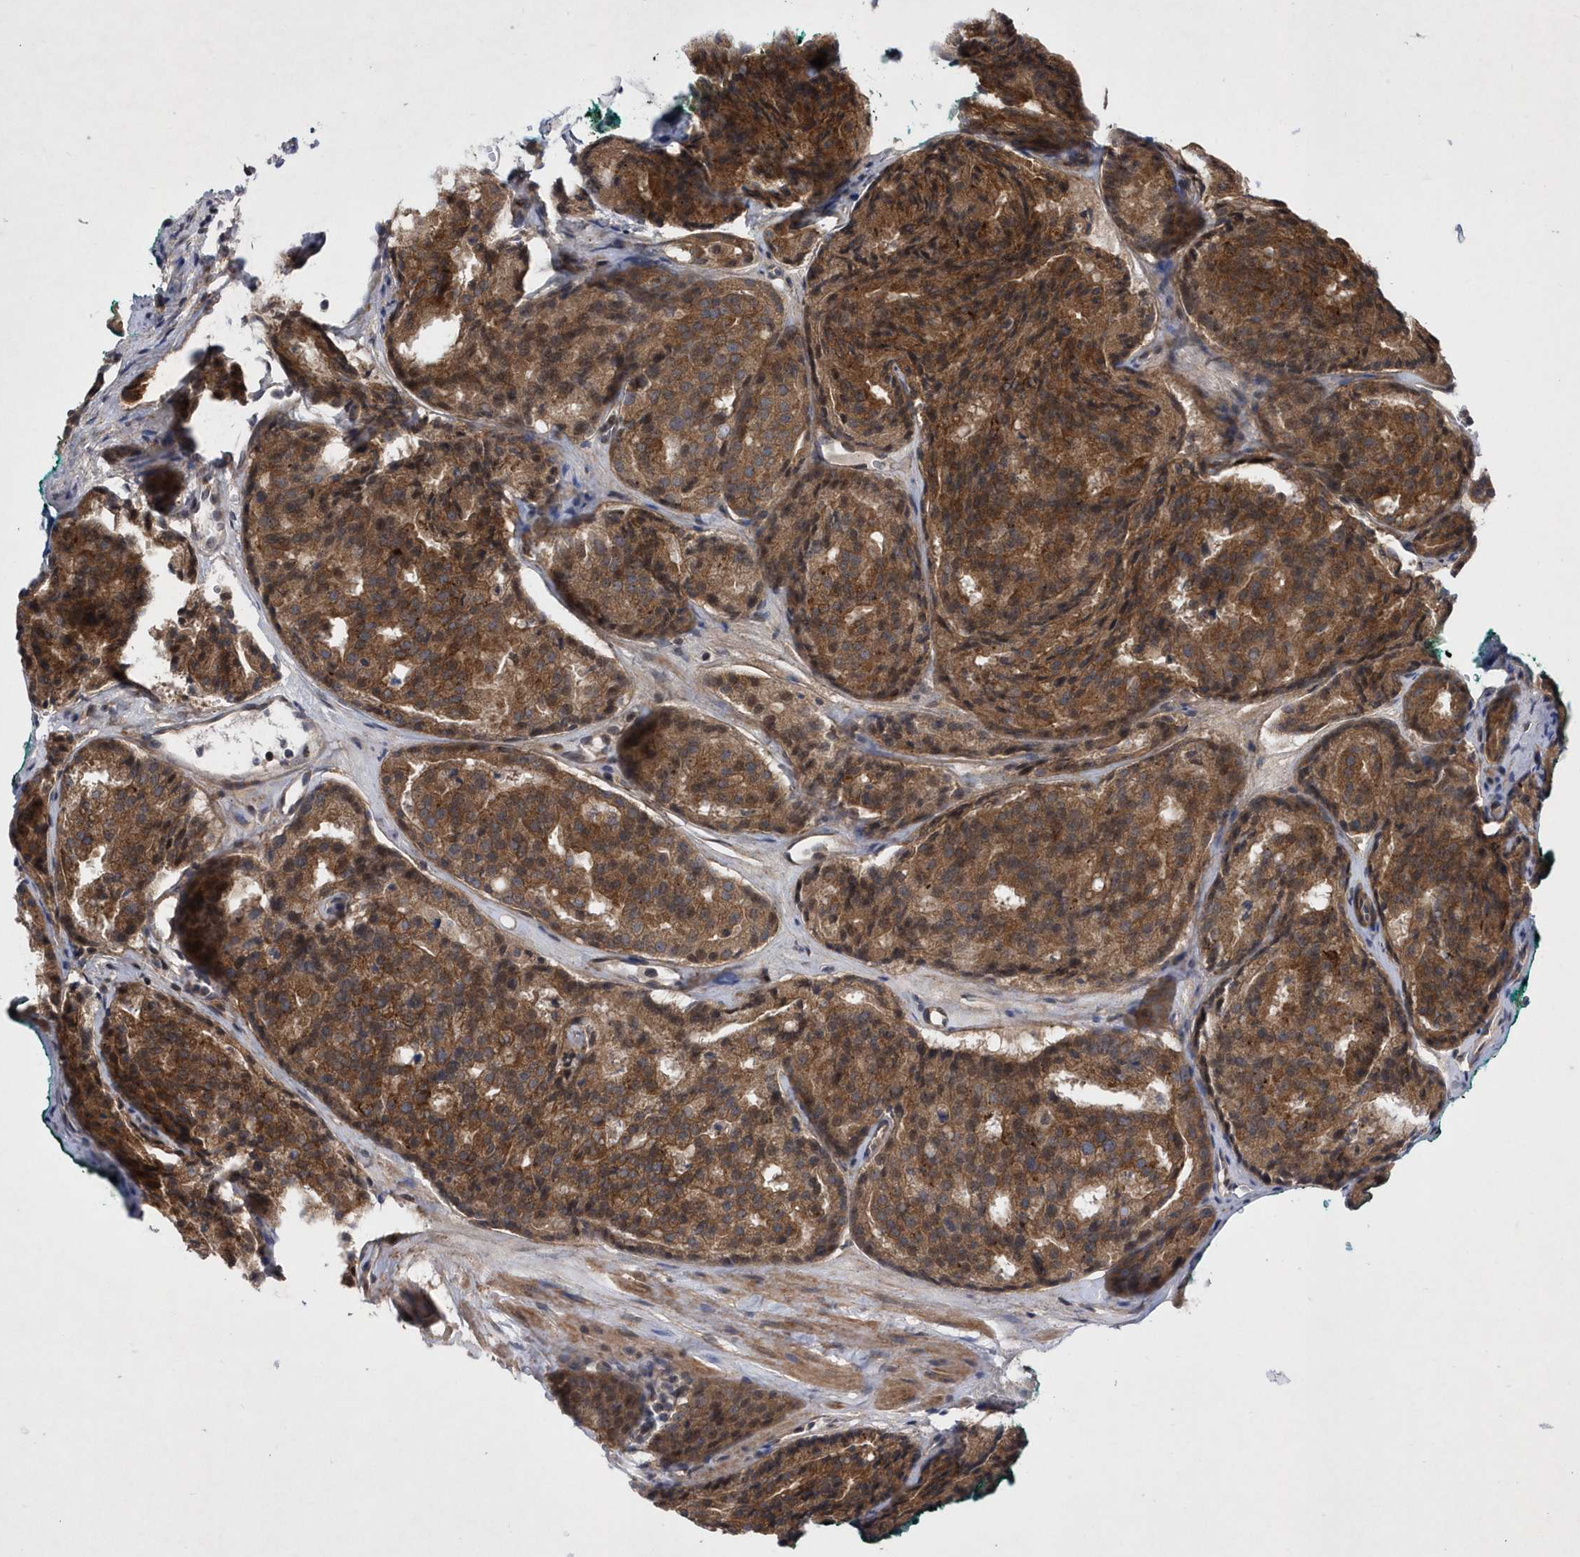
{"staining": {"intensity": "moderate", "quantity": ">75%", "location": "cytoplasmic/membranous"}, "tissue": "prostate cancer", "cell_type": "Tumor cells", "image_type": "cancer", "snomed": [{"axis": "morphology", "description": "Adenocarcinoma, High grade"}, {"axis": "topography", "description": "Prostate"}], "caption": "There is medium levels of moderate cytoplasmic/membranous positivity in tumor cells of prostate high-grade adenocarcinoma, as demonstrated by immunohistochemical staining (brown color).", "gene": "LONRF2", "patient": {"sex": "male", "age": 64}}